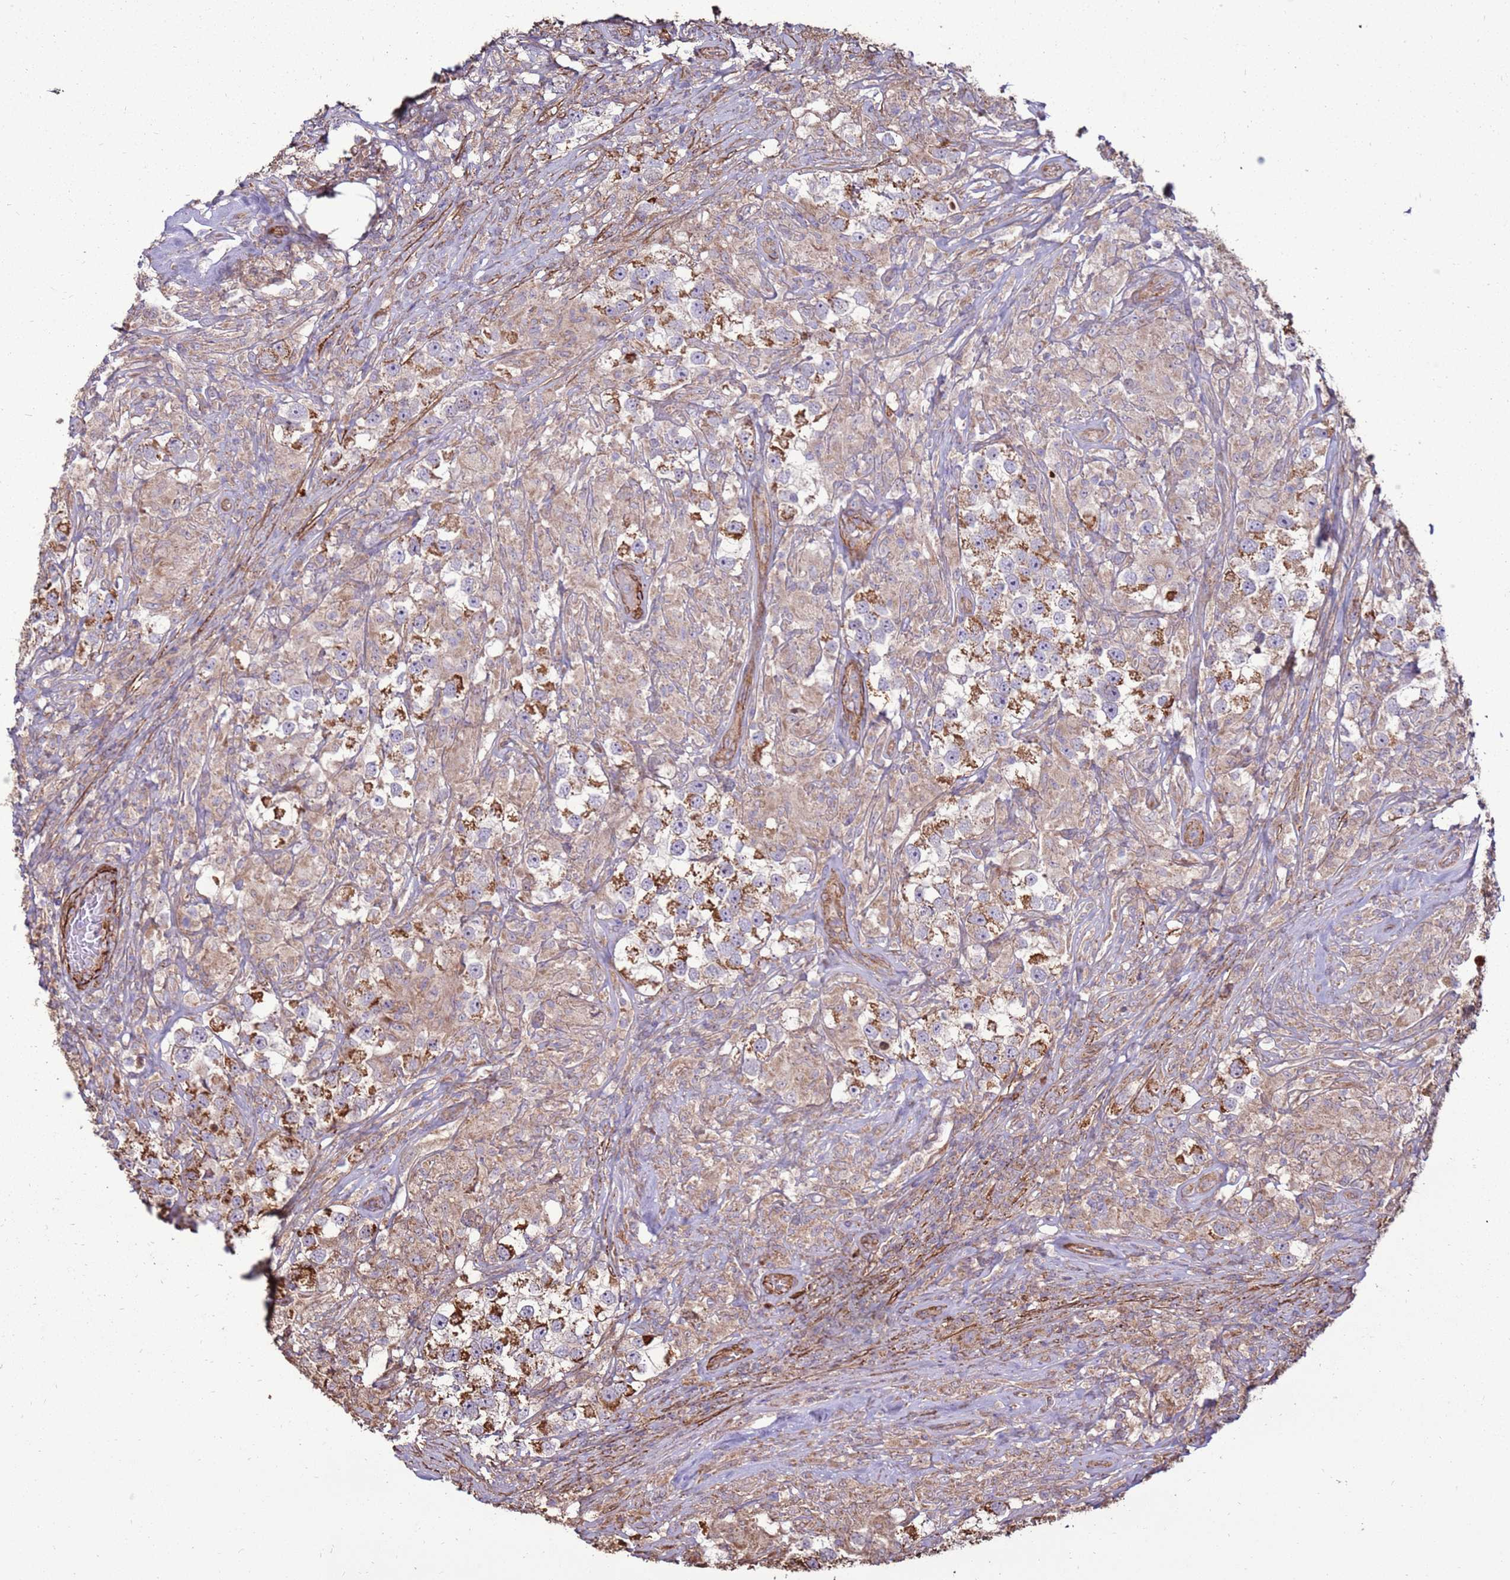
{"staining": {"intensity": "strong", "quantity": ">75%", "location": "cytoplasmic/membranous"}, "tissue": "testis cancer", "cell_type": "Tumor cells", "image_type": "cancer", "snomed": [{"axis": "morphology", "description": "Seminoma, NOS"}, {"axis": "topography", "description": "Testis"}], "caption": "A brown stain highlights strong cytoplasmic/membranous expression of a protein in testis cancer tumor cells.", "gene": "DDX59", "patient": {"sex": "male", "age": 46}}